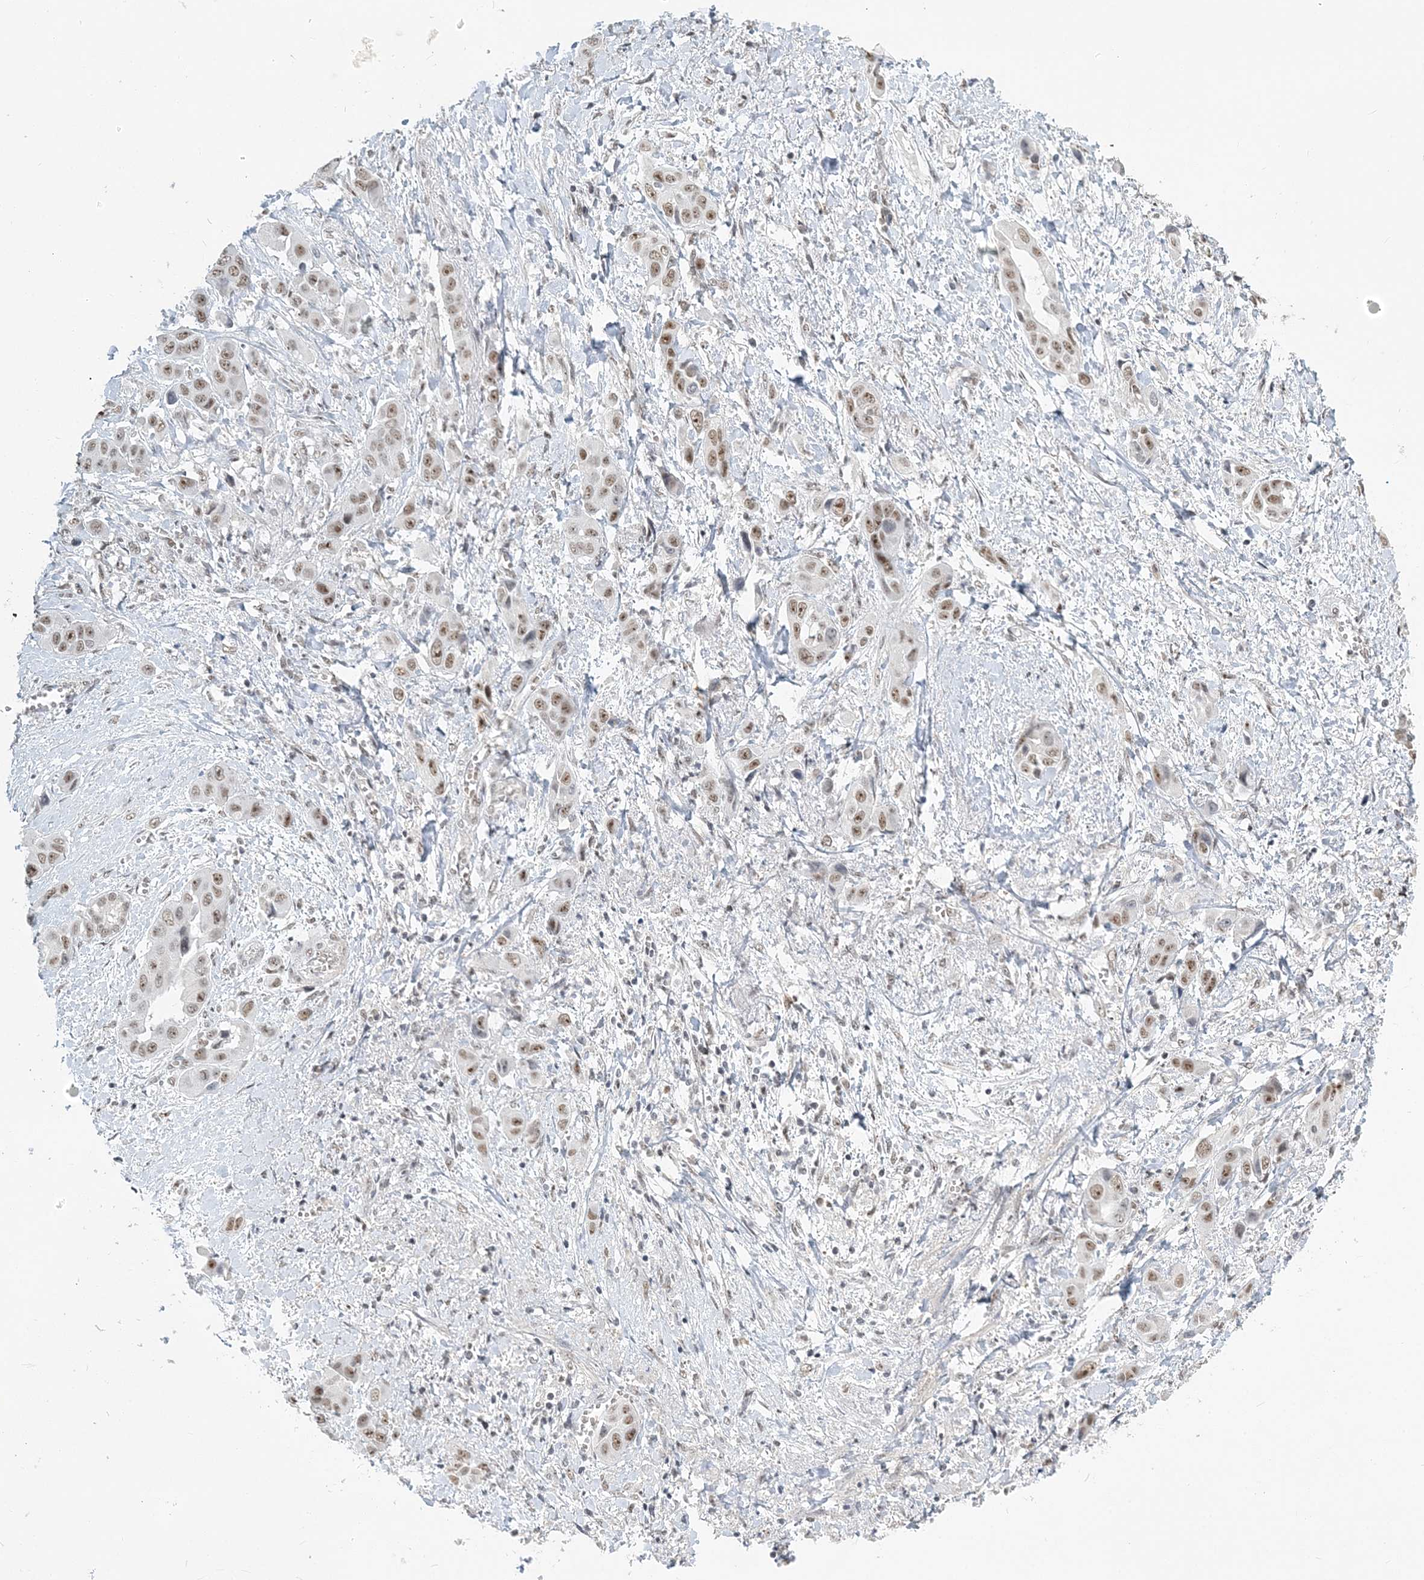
{"staining": {"intensity": "moderate", "quantity": ">75%", "location": "nuclear"}, "tissue": "liver cancer", "cell_type": "Tumor cells", "image_type": "cancer", "snomed": [{"axis": "morphology", "description": "Cholangiocarcinoma"}, {"axis": "topography", "description": "Liver"}], "caption": "A brown stain labels moderate nuclear expression of a protein in cholangiocarcinoma (liver) tumor cells.", "gene": "PLRG1", "patient": {"sex": "female", "age": 52}}